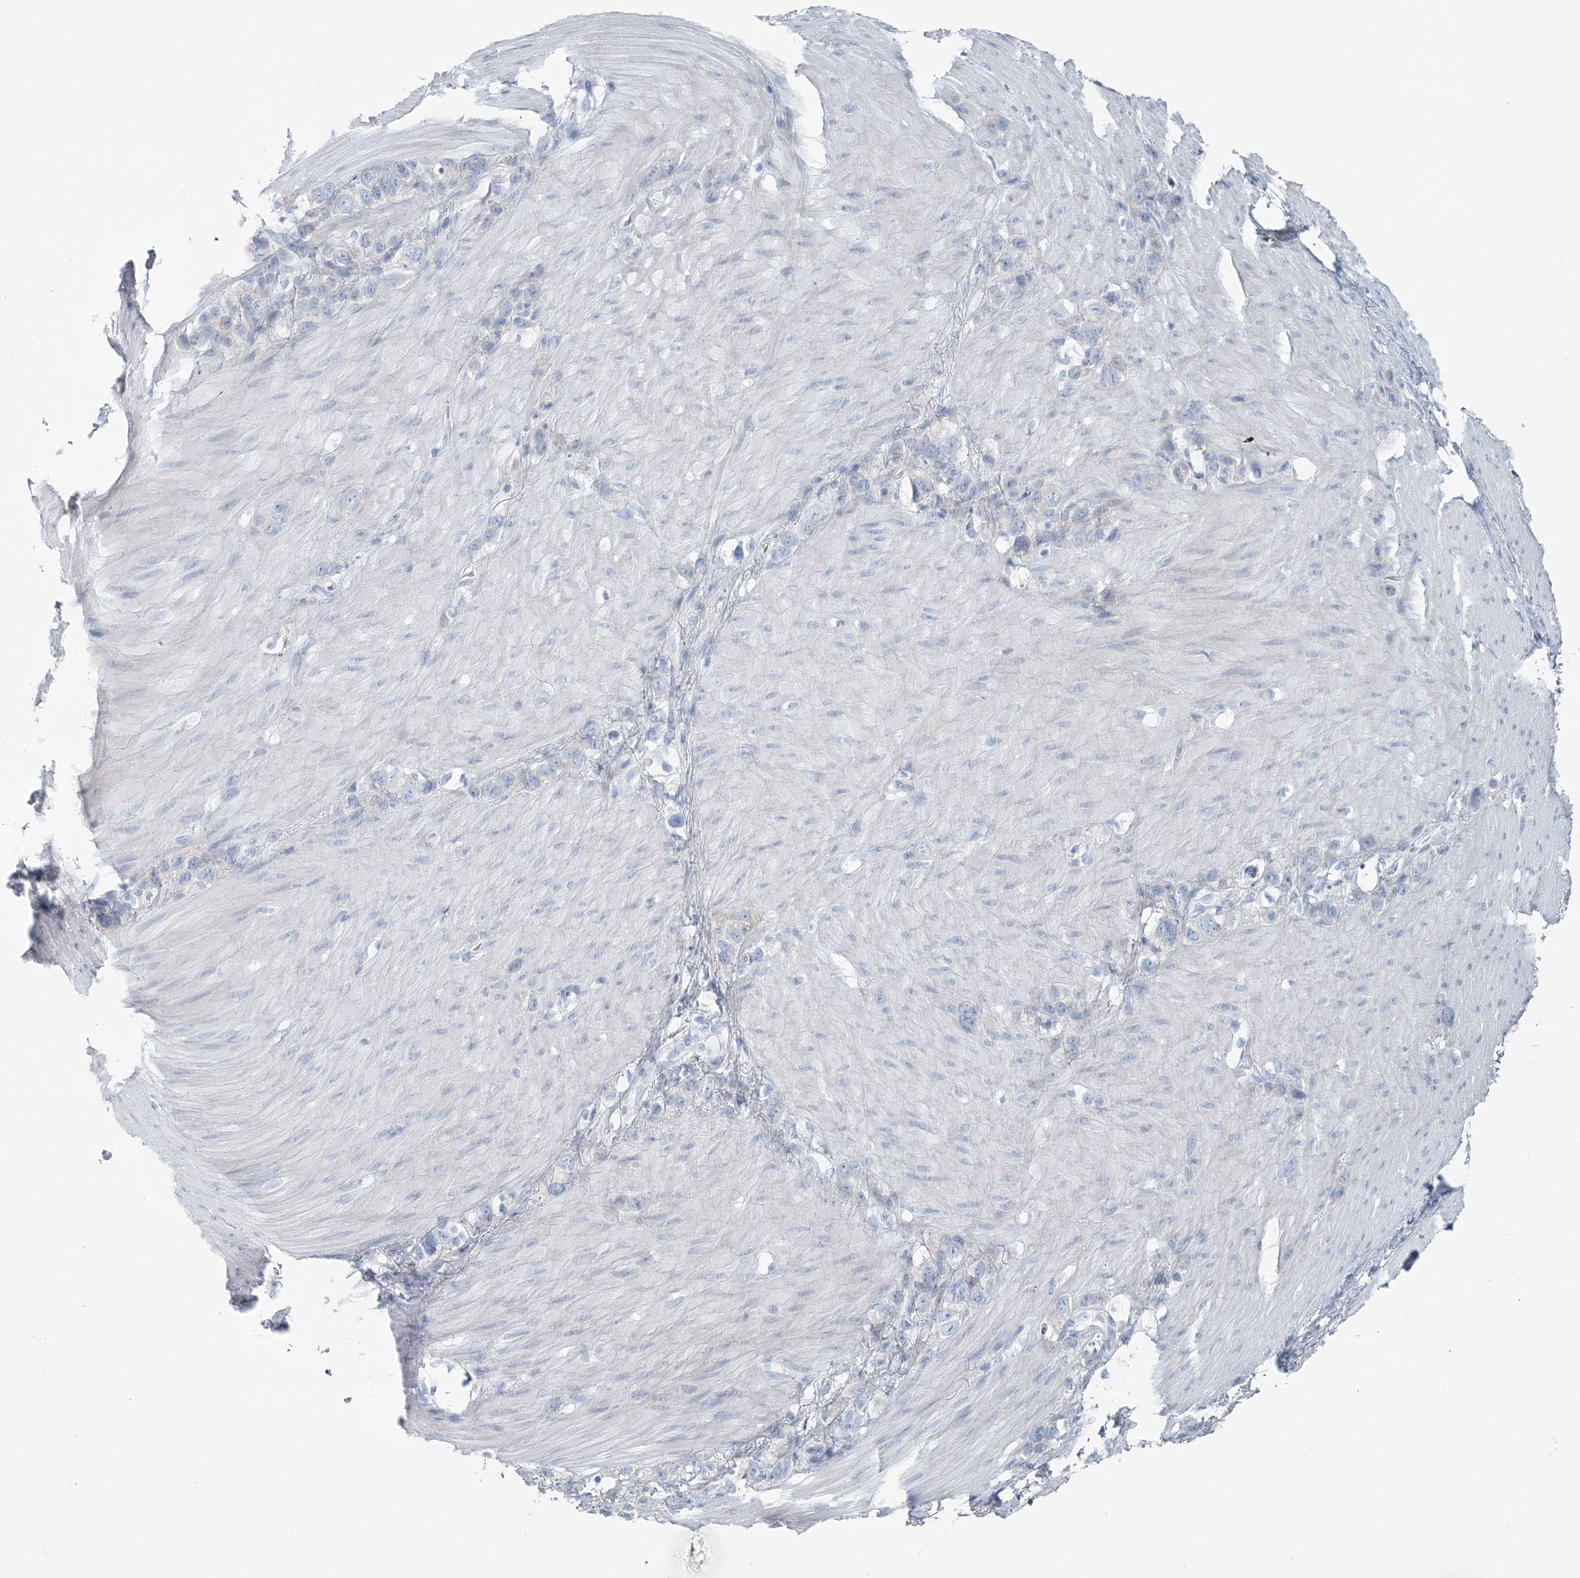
{"staining": {"intensity": "negative", "quantity": "none", "location": "none"}, "tissue": "stomach cancer", "cell_type": "Tumor cells", "image_type": "cancer", "snomed": [{"axis": "morphology", "description": "Normal tissue, NOS"}, {"axis": "morphology", "description": "Adenocarcinoma, NOS"}, {"axis": "morphology", "description": "Adenocarcinoma, High grade"}, {"axis": "topography", "description": "Stomach, upper"}, {"axis": "topography", "description": "Stomach"}], "caption": "Human stomach cancer (adenocarcinoma (high-grade)) stained for a protein using immunohistochemistry displays no expression in tumor cells.", "gene": "CMBL", "patient": {"sex": "female", "age": 65}}